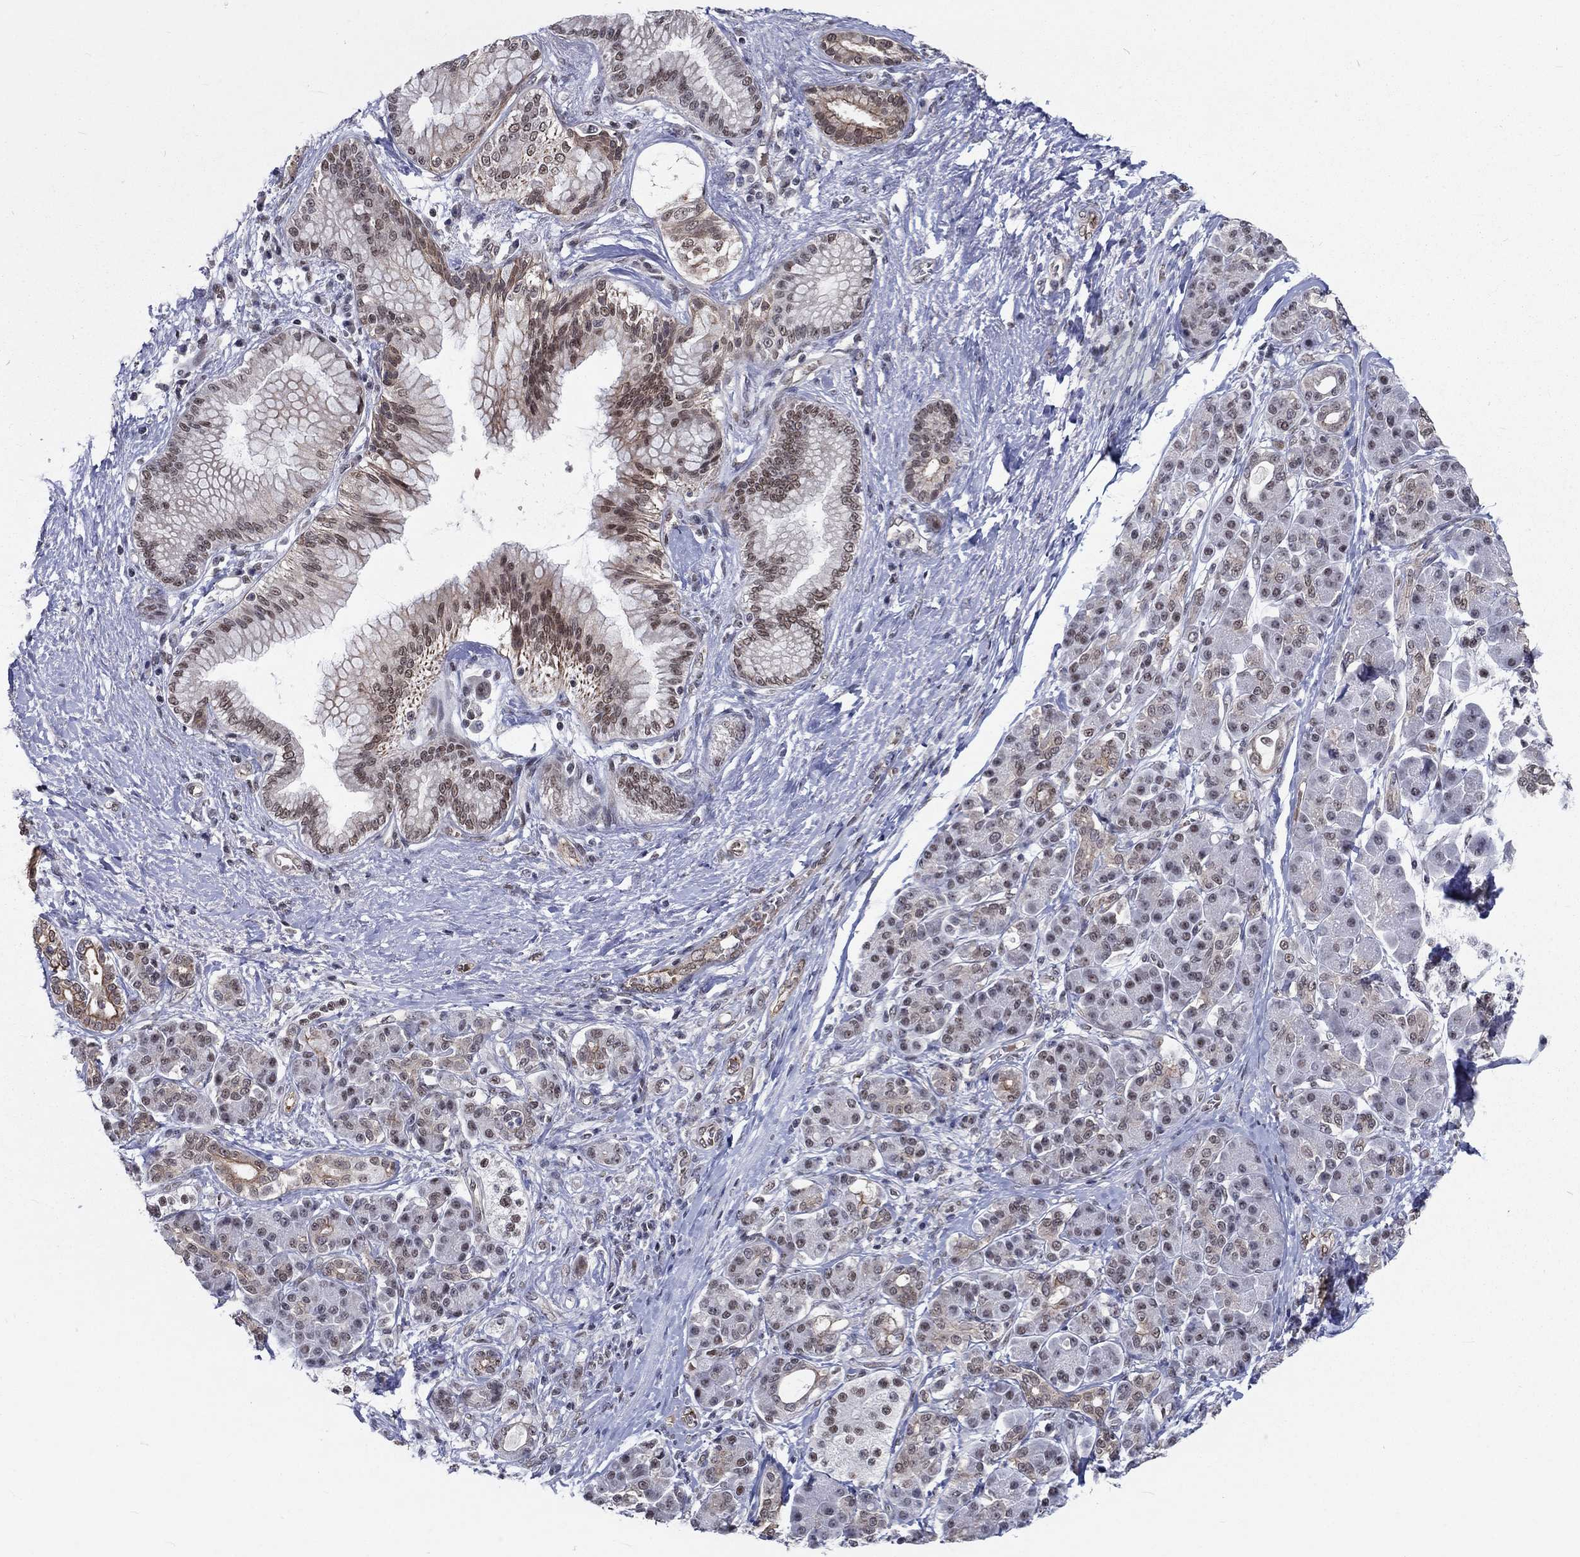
{"staining": {"intensity": "moderate", "quantity": "25%-75%", "location": "nuclear"}, "tissue": "pancreatic cancer", "cell_type": "Tumor cells", "image_type": "cancer", "snomed": [{"axis": "morphology", "description": "Adenocarcinoma, NOS"}, {"axis": "topography", "description": "Pancreas"}], "caption": "Immunohistochemical staining of human pancreatic cancer (adenocarcinoma) reveals medium levels of moderate nuclear expression in approximately 25%-75% of tumor cells.", "gene": "ZBED1", "patient": {"sex": "female", "age": 73}}